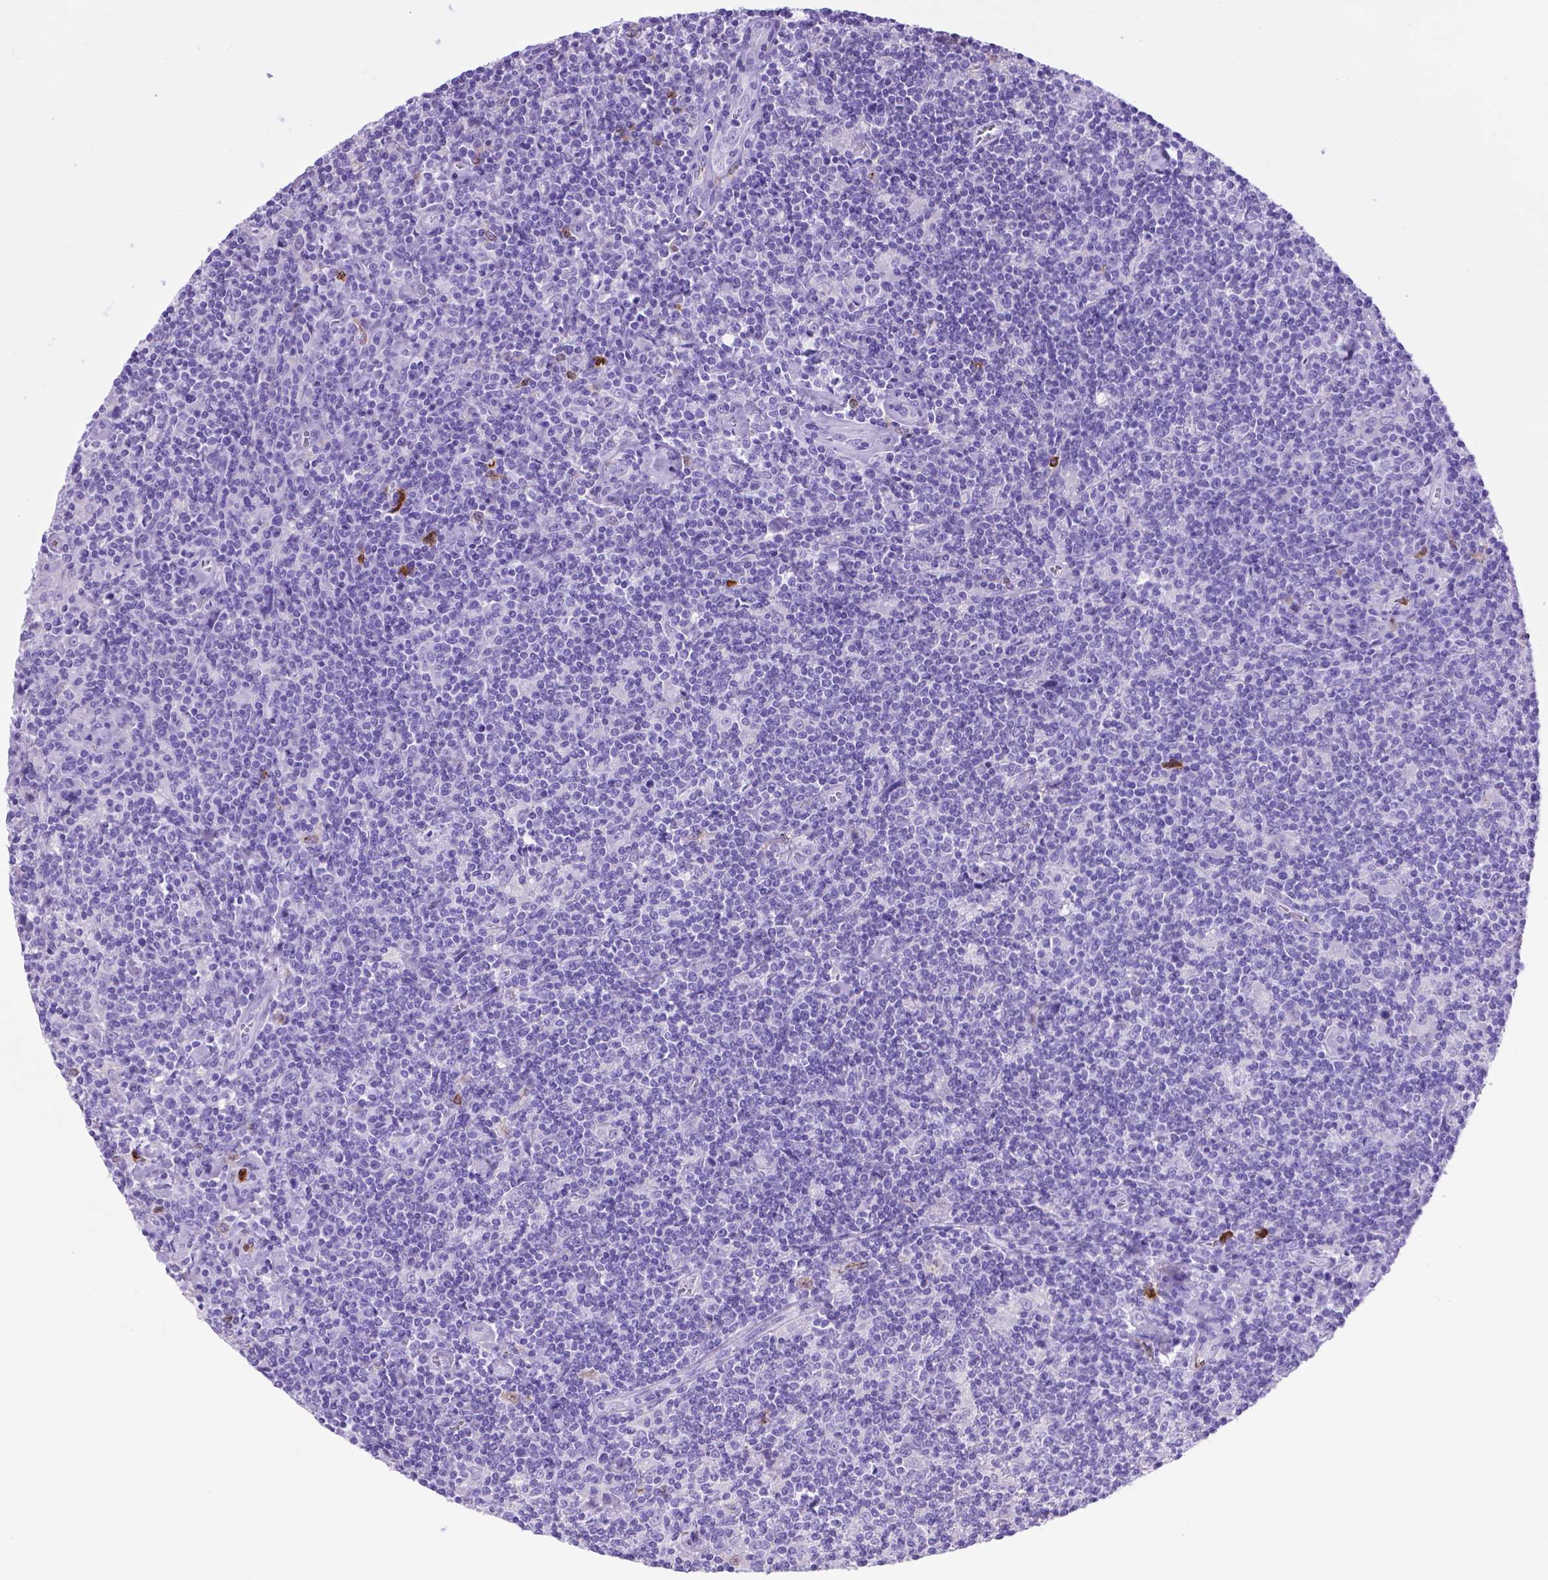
{"staining": {"intensity": "negative", "quantity": "none", "location": "none"}, "tissue": "lymphoma", "cell_type": "Tumor cells", "image_type": "cancer", "snomed": [{"axis": "morphology", "description": "Hodgkin's disease, NOS"}, {"axis": "topography", "description": "Lymph node"}], "caption": "Lymphoma was stained to show a protein in brown. There is no significant staining in tumor cells.", "gene": "LZTR1", "patient": {"sex": "male", "age": 40}}